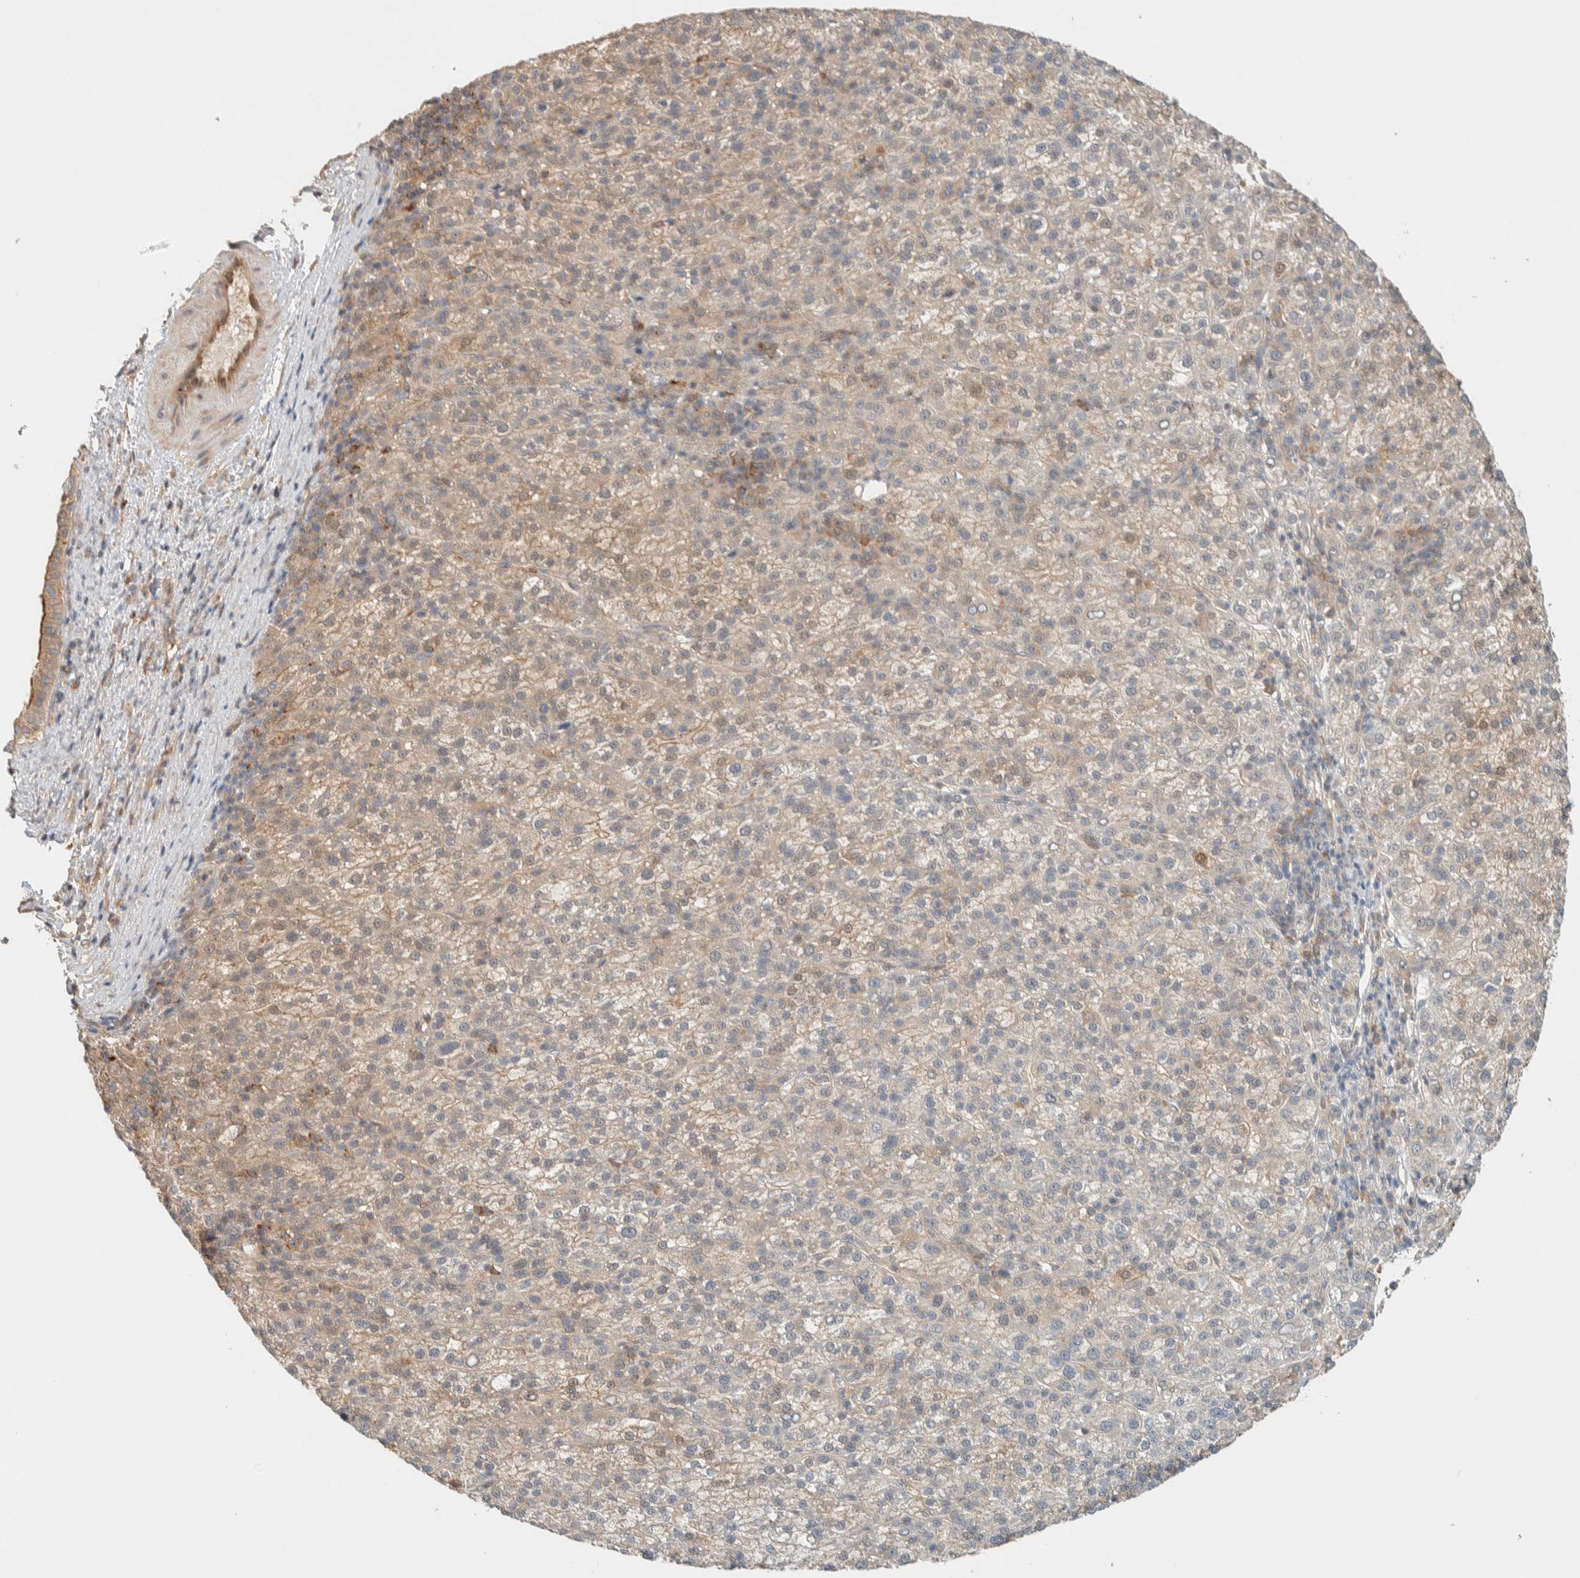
{"staining": {"intensity": "weak", "quantity": "25%-75%", "location": "cytoplasmic/membranous"}, "tissue": "liver cancer", "cell_type": "Tumor cells", "image_type": "cancer", "snomed": [{"axis": "morphology", "description": "Carcinoma, Hepatocellular, NOS"}, {"axis": "topography", "description": "Liver"}], "caption": "Liver hepatocellular carcinoma tissue reveals weak cytoplasmic/membranous positivity in about 25%-75% of tumor cells, visualized by immunohistochemistry.", "gene": "RAB11FIP1", "patient": {"sex": "female", "age": 58}}